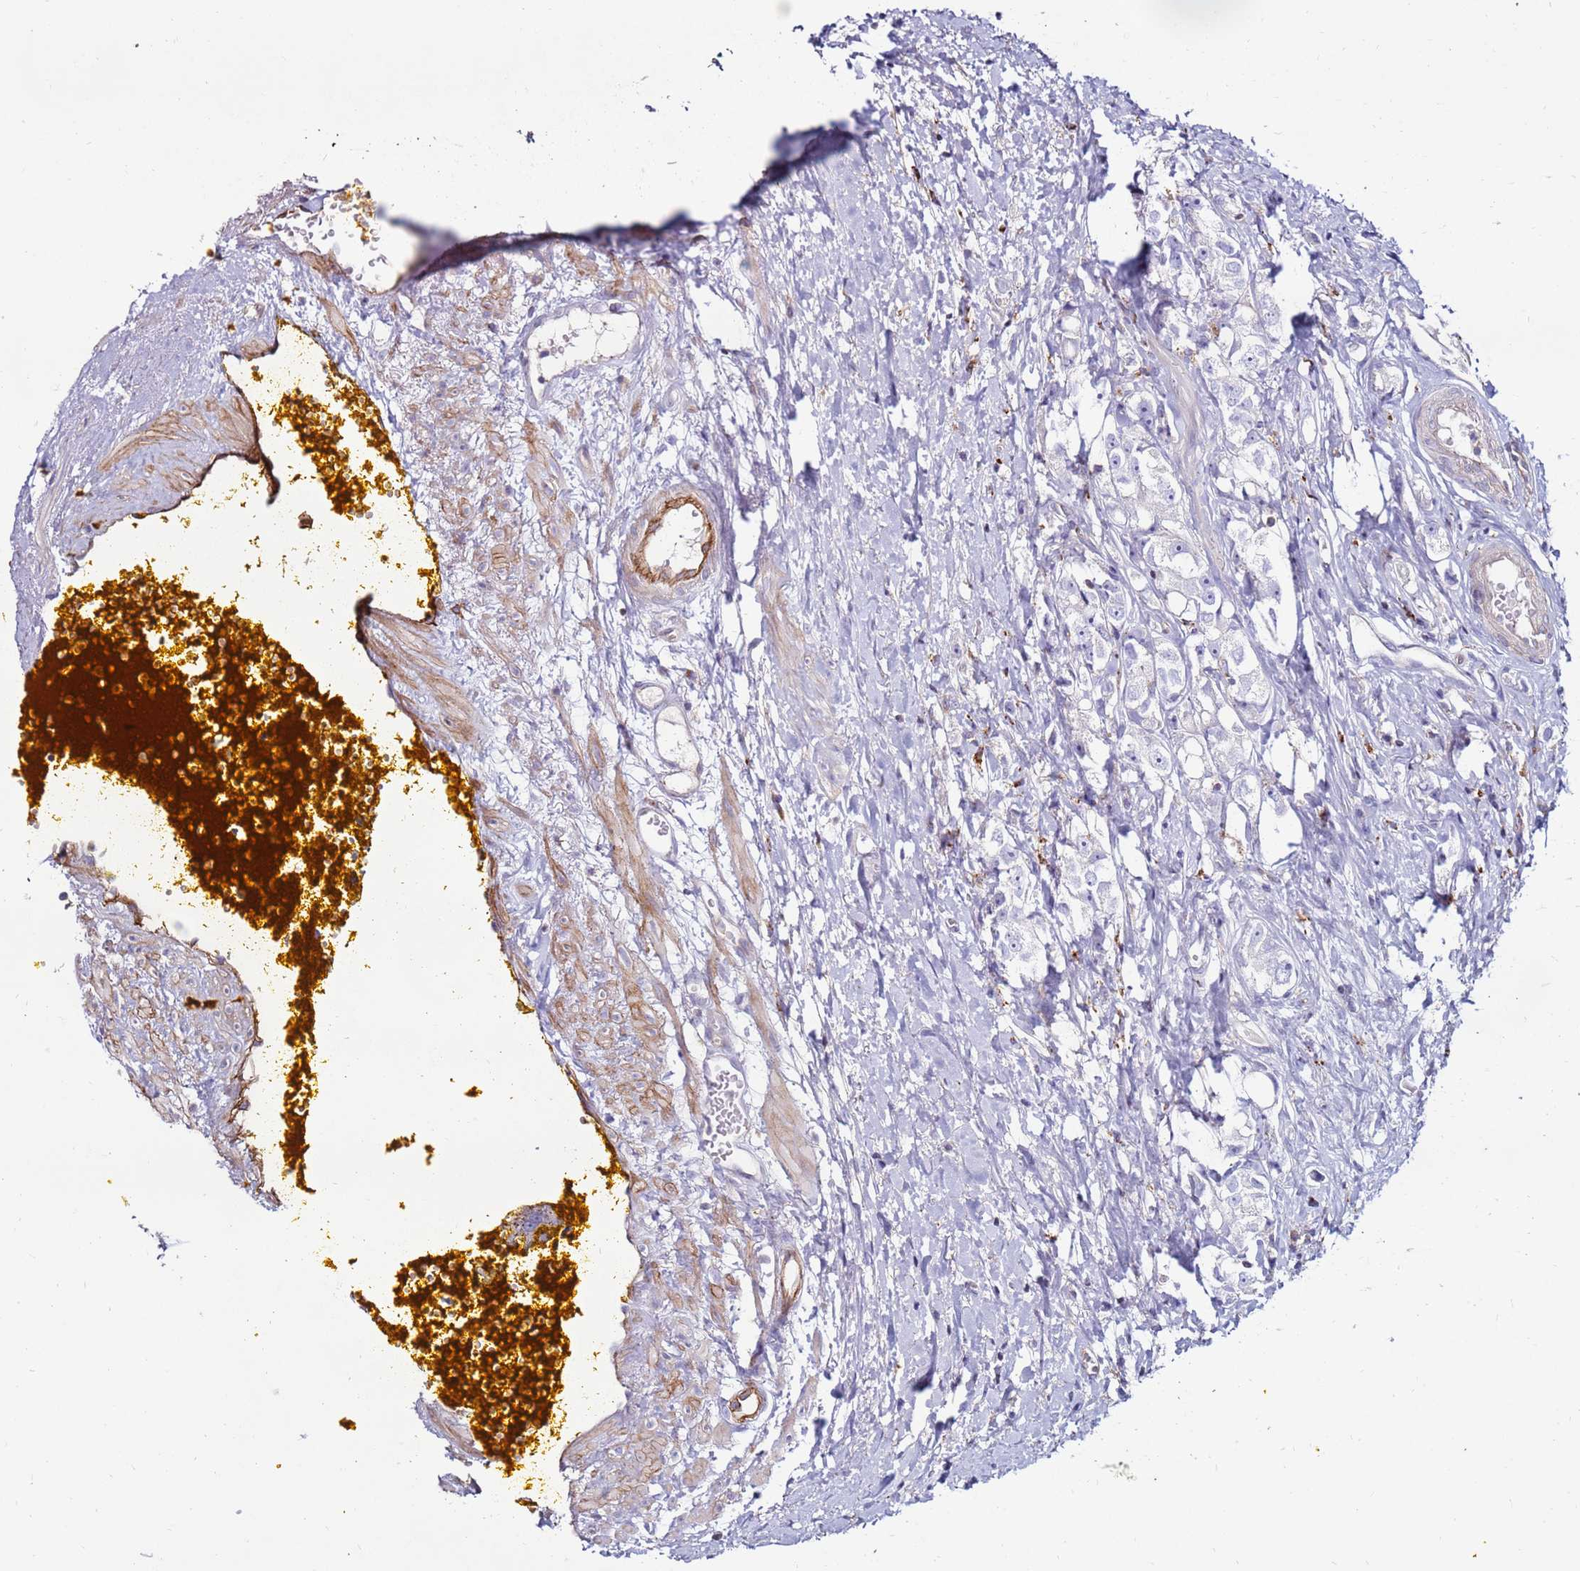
{"staining": {"intensity": "negative", "quantity": "none", "location": "none"}, "tissue": "prostate cancer", "cell_type": "Tumor cells", "image_type": "cancer", "snomed": [{"axis": "morphology", "description": "Adenocarcinoma, High grade"}, {"axis": "topography", "description": "Prostate"}], "caption": "Tumor cells show no significant protein staining in high-grade adenocarcinoma (prostate).", "gene": "CLEC4M", "patient": {"sex": "male", "age": 74}}